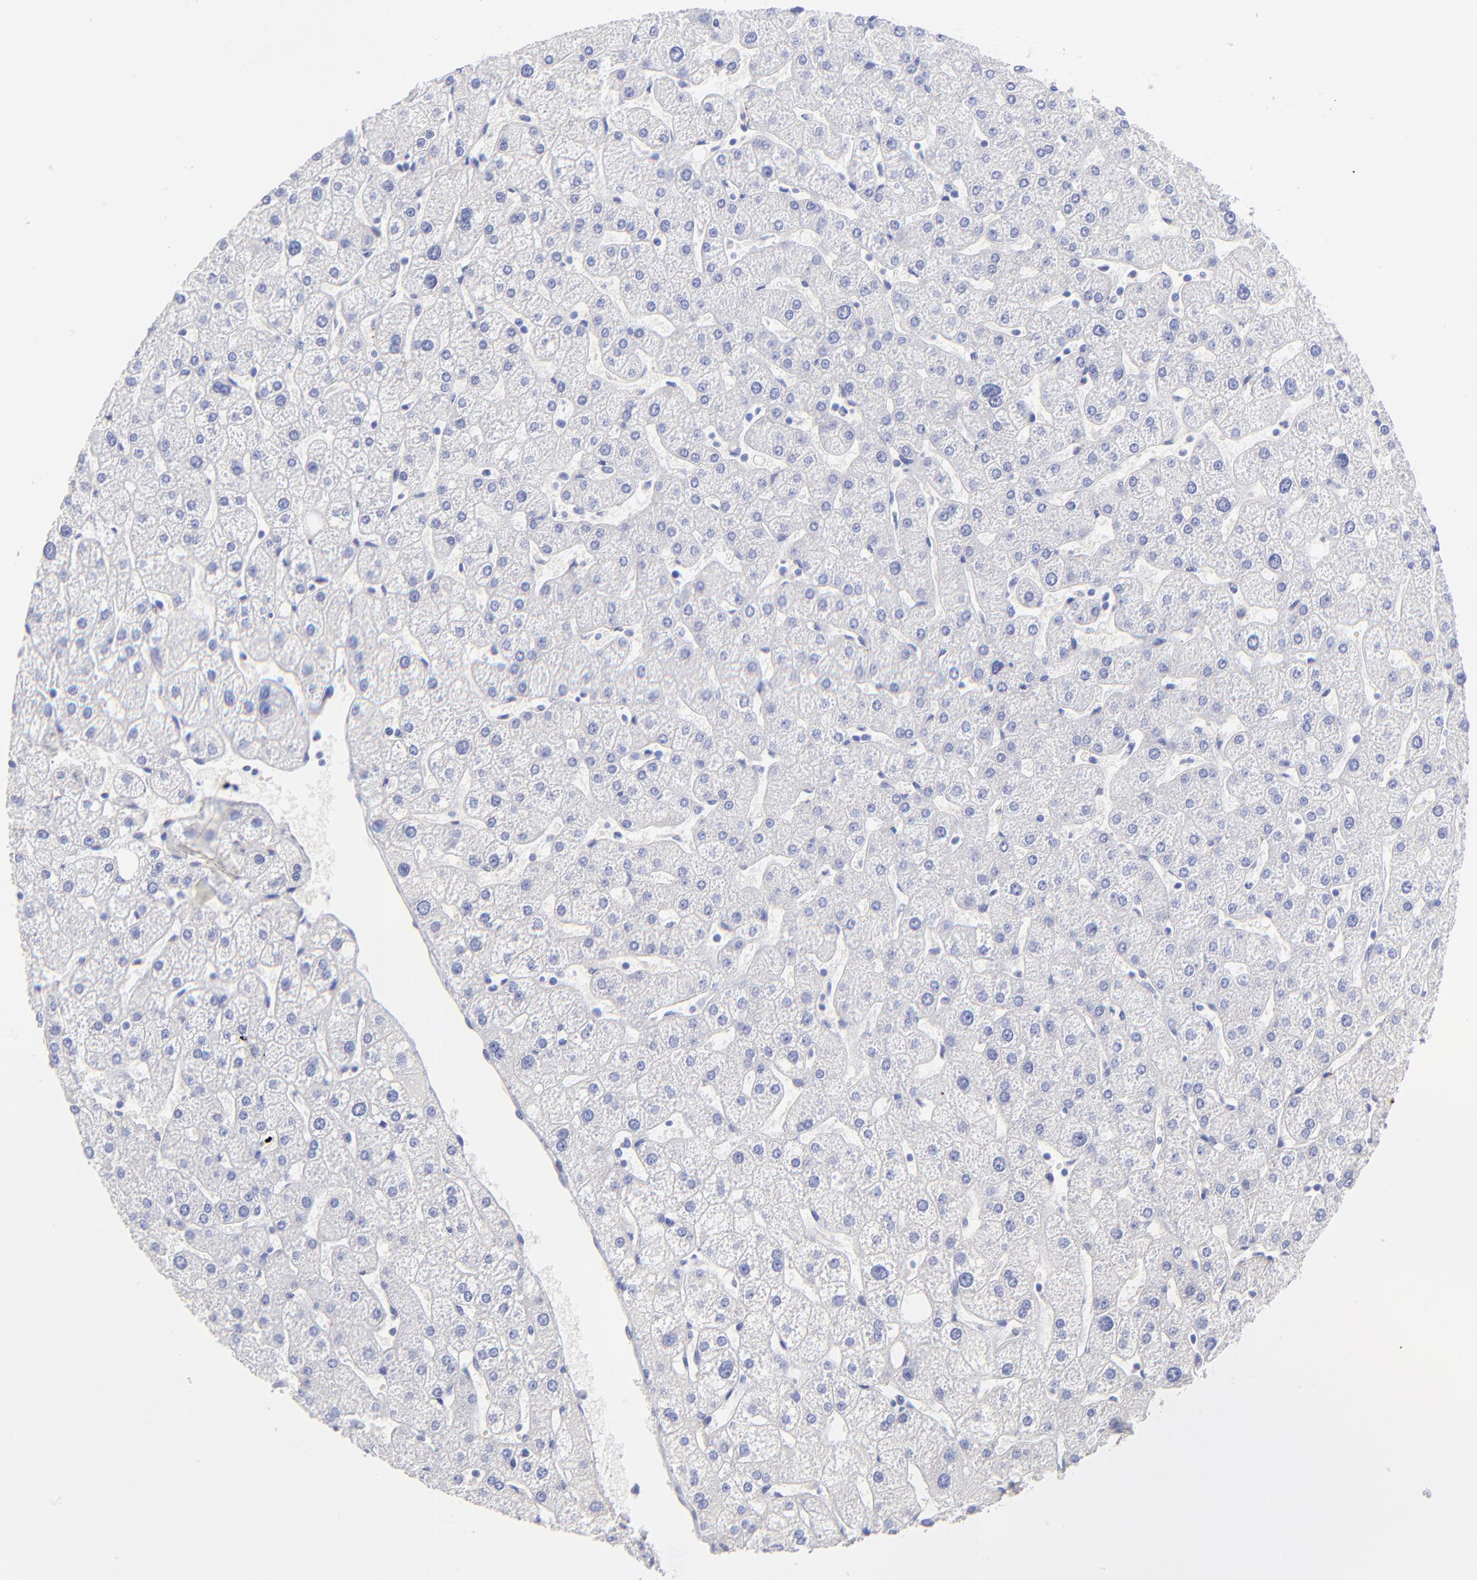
{"staining": {"intensity": "negative", "quantity": "none", "location": "none"}, "tissue": "liver", "cell_type": "Cholangiocytes", "image_type": "normal", "snomed": [{"axis": "morphology", "description": "Normal tissue, NOS"}, {"axis": "topography", "description": "Liver"}], "caption": "This is an immunohistochemistry histopathology image of normal liver. There is no expression in cholangiocytes.", "gene": "RAB3A", "patient": {"sex": "male", "age": 67}}